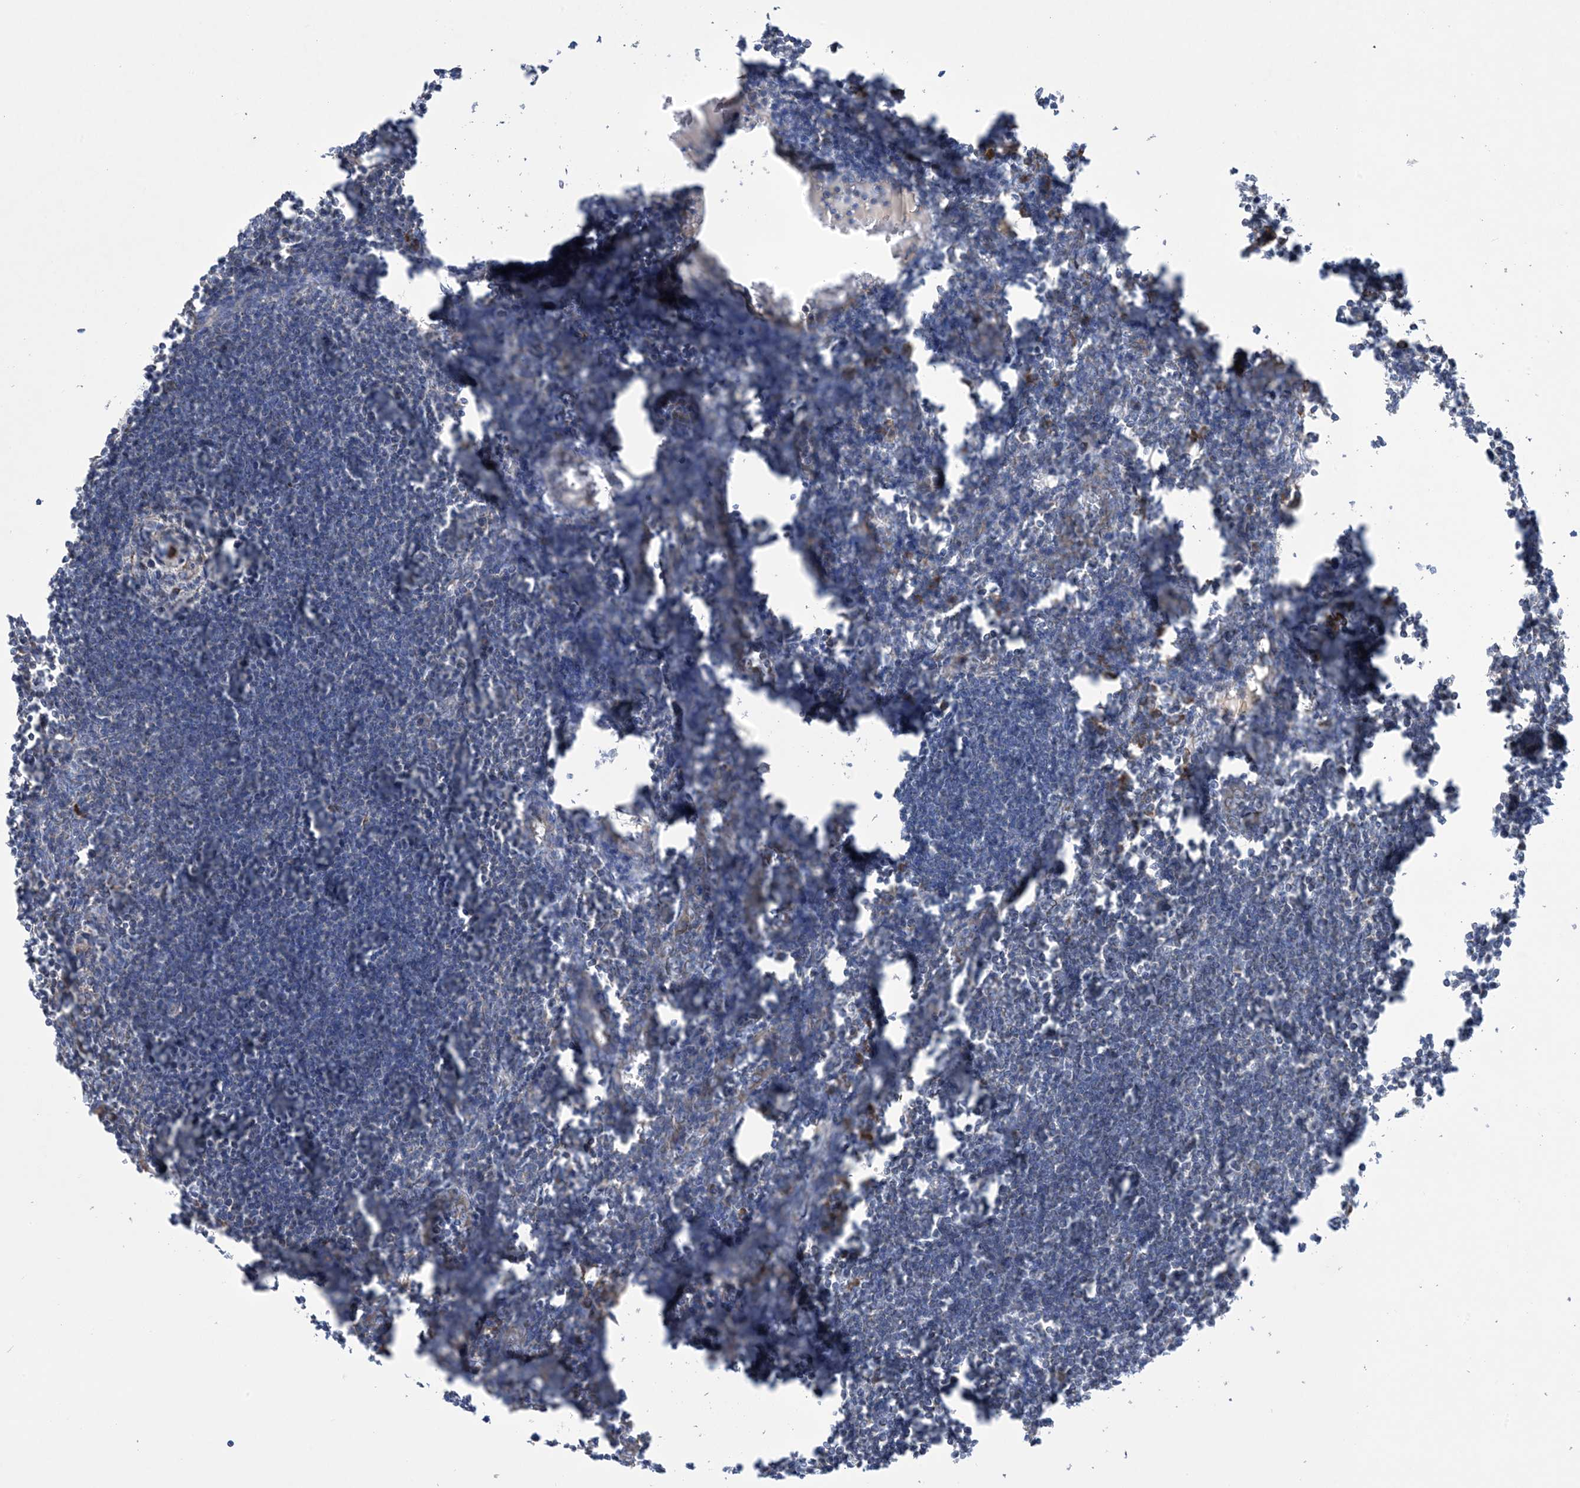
{"staining": {"intensity": "weak", "quantity": "<25%", "location": "cytoplasmic/membranous"}, "tissue": "lymph node", "cell_type": "Germinal center cells", "image_type": "normal", "snomed": [{"axis": "morphology", "description": "Normal tissue, NOS"}, {"axis": "morphology", "description": "Malignant melanoma, Metastatic site"}, {"axis": "topography", "description": "Lymph node"}], "caption": "Histopathology image shows no significant protein expression in germinal center cells of unremarkable lymph node.", "gene": "CLEC16A", "patient": {"sex": "male", "age": 41}}